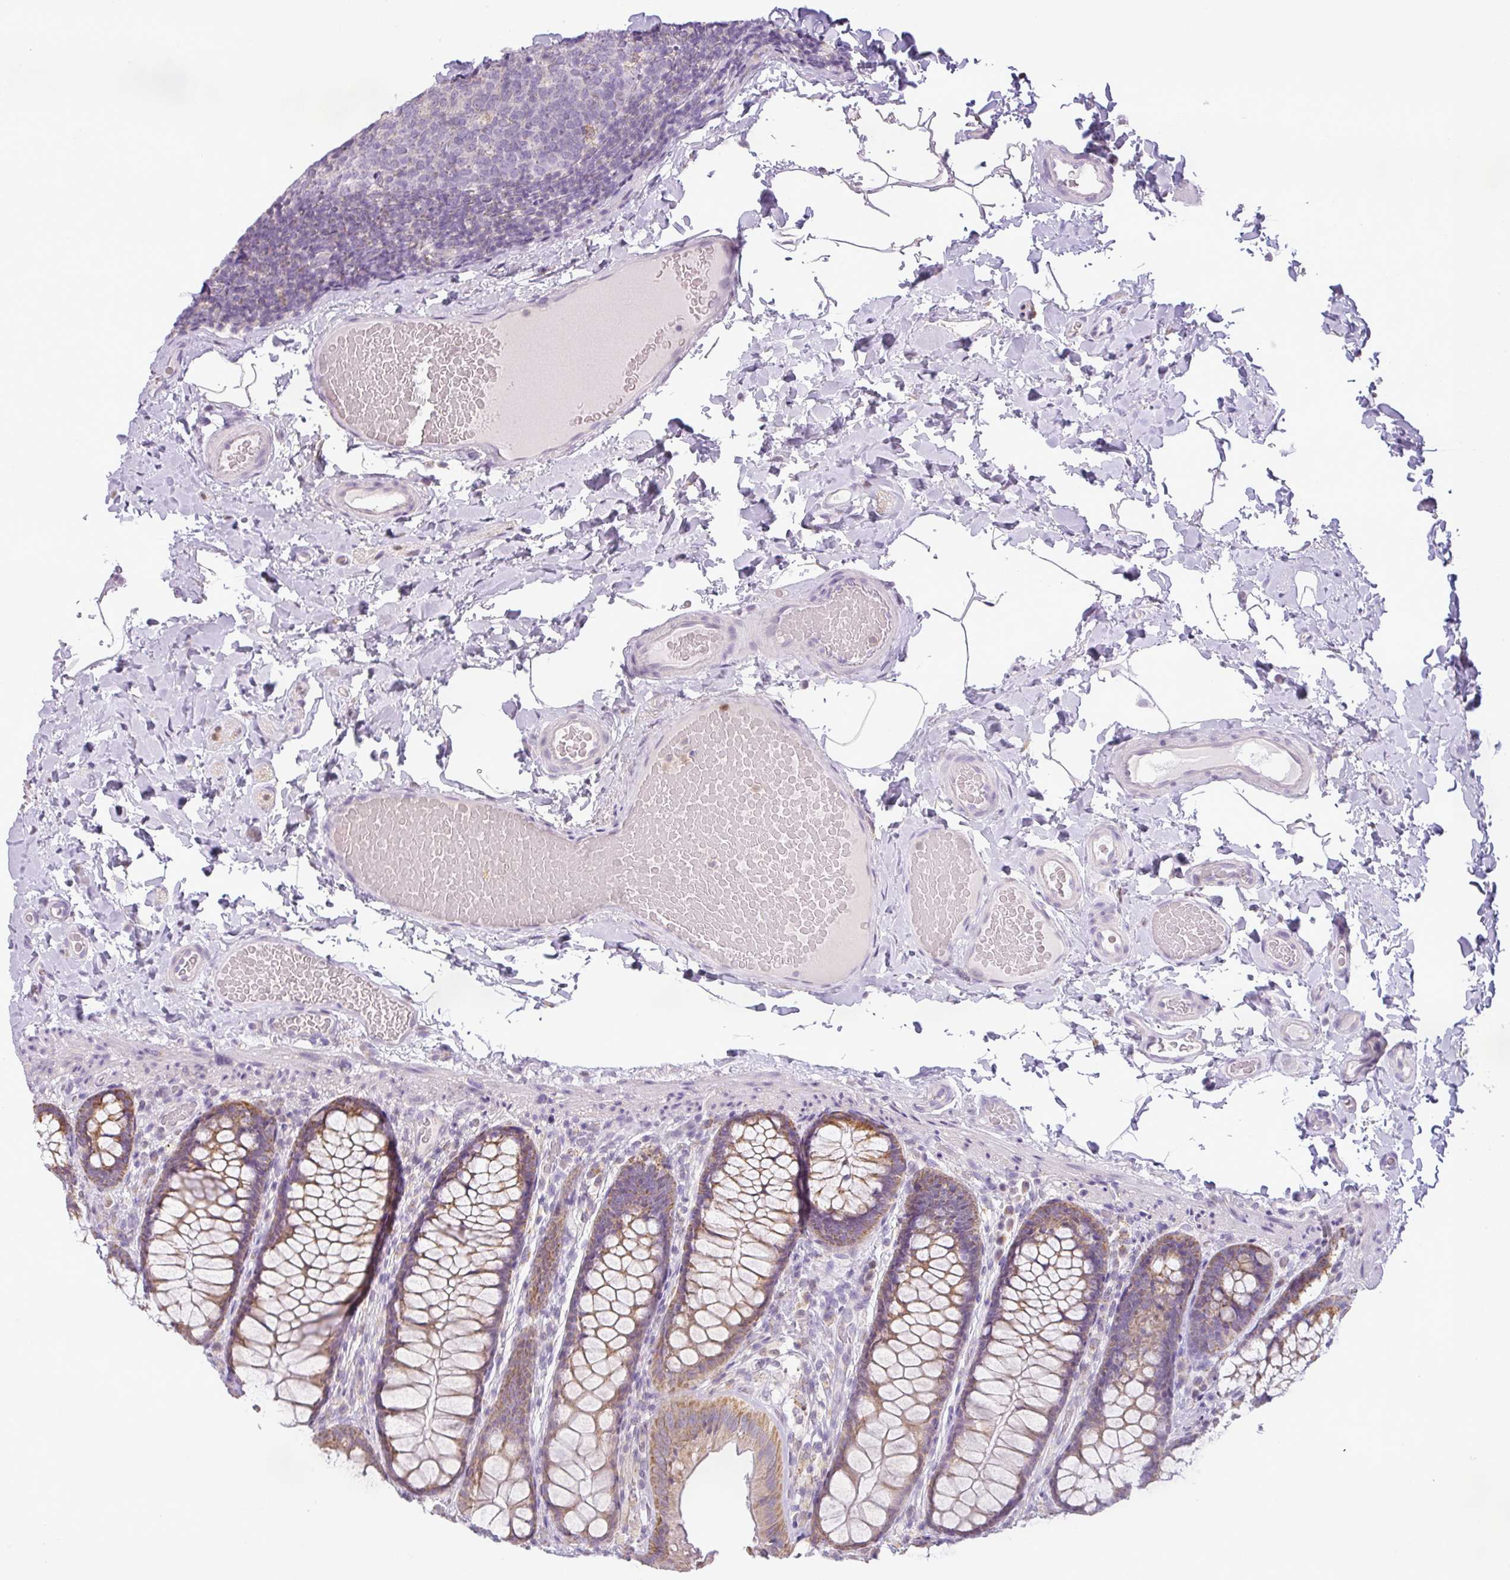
{"staining": {"intensity": "negative", "quantity": "none", "location": "none"}, "tissue": "colon", "cell_type": "Endothelial cells", "image_type": "normal", "snomed": [{"axis": "morphology", "description": "Normal tissue, NOS"}, {"axis": "topography", "description": "Colon"}], "caption": "Immunohistochemistry (IHC) micrograph of normal colon: colon stained with DAB displays no significant protein staining in endothelial cells. Brightfield microscopy of immunohistochemistry (IHC) stained with DAB (brown) and hematoxylin (blue), captured at high magnification.", "gene": "HMCN2", "patient": {"sex": "male", "age": 46}}